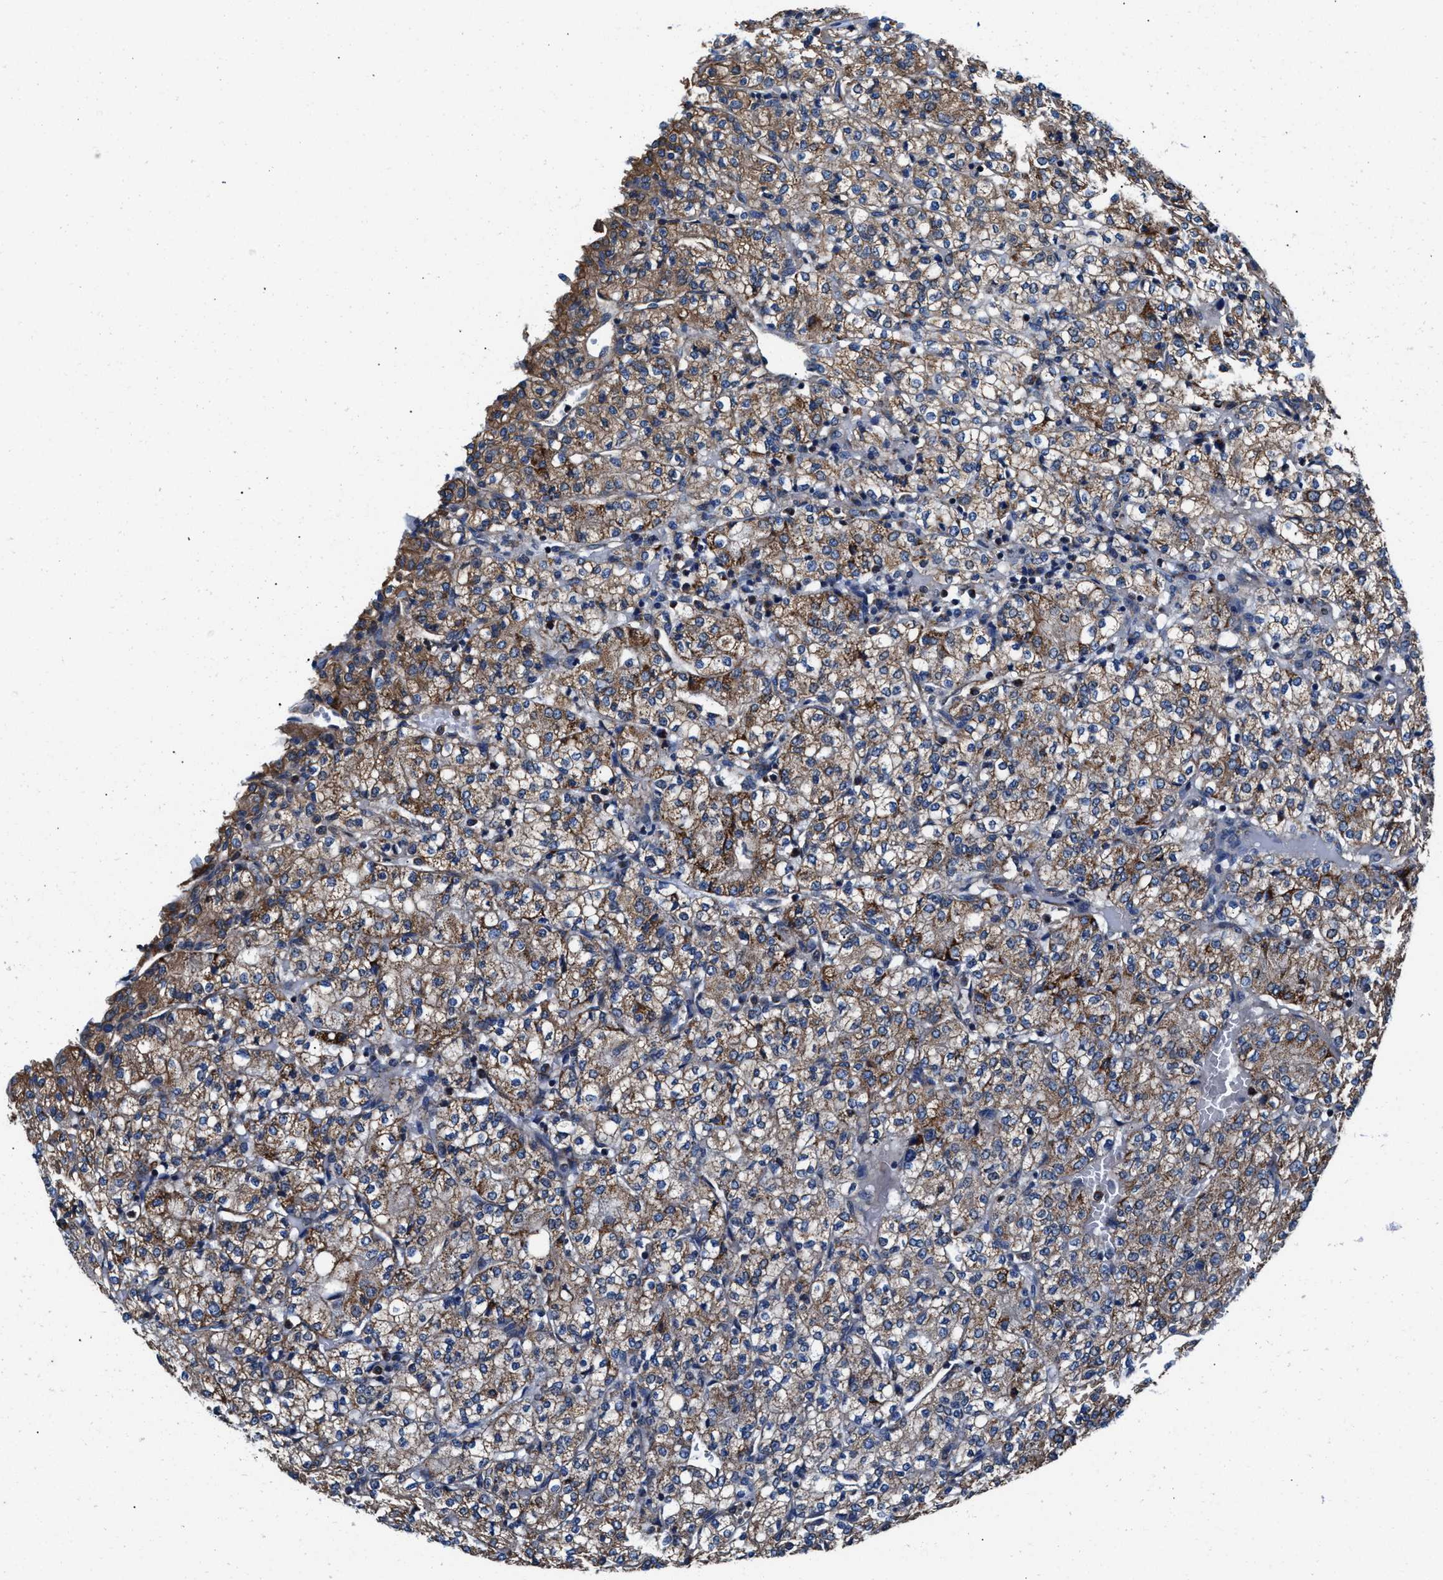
{"staining": {"intensity": "moderate", "quantity": ">75%", "location": "cytoplasmic/membranous"}, "tissue": "renal cancer", "cell_type": "Tumor cells", "image_type": "cancer", "snomed": [{"axis": "morphology", "description": "Adenocarcinoma, NOS"}, {"axis": "topography", "description": "Kidney"}], "caption": "Renal cancer (adenocarcinoma) stained with a brown dye reveals moderate cytoplasmic/membranous positive positivity in approximately >75% of tumor cells.", "gene": "NKTR", "patient": {"sex": "male", "age": 77}}